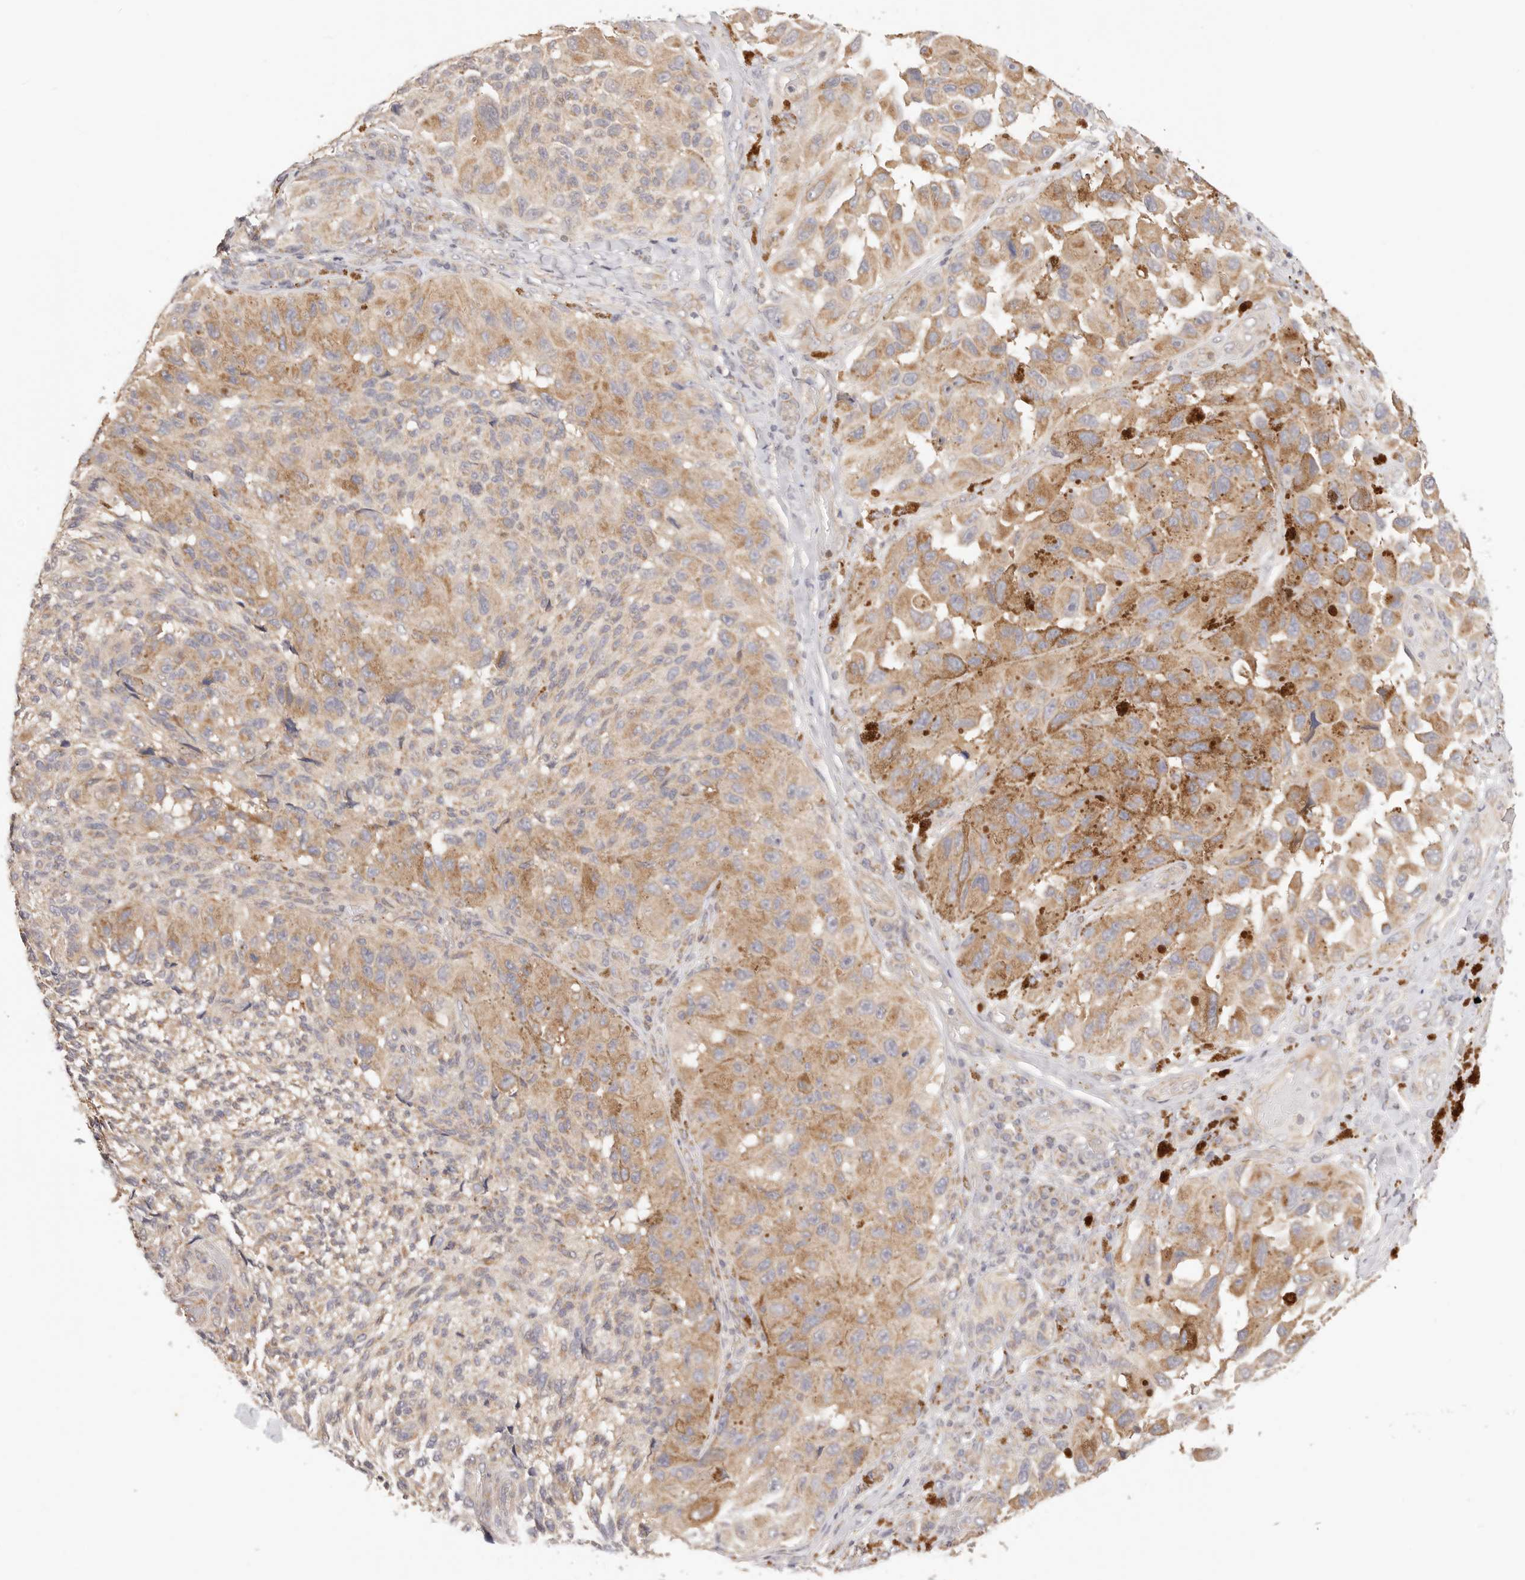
{"staining": {"intensity": "moderate", "quantity": ">75%", "location": "cytoplasmic/membranous"}, "tissue": "melanoma", "cell_type": "Tumor cells", "image_type": "cancer", "snomed": [{"axis": "morphology", "description": "Malignant melanoma, NOS"}, {"axis": "topography", "description": "Skin"}], "caption": "Malignant melanoma tissue reveals moderate cytoplasmic/membranous expression in about >75% of tumor cells, visualized by immunohistochemistry.", "gene": "KCMF1", "patient": {"sex": "female", "age": 73}}